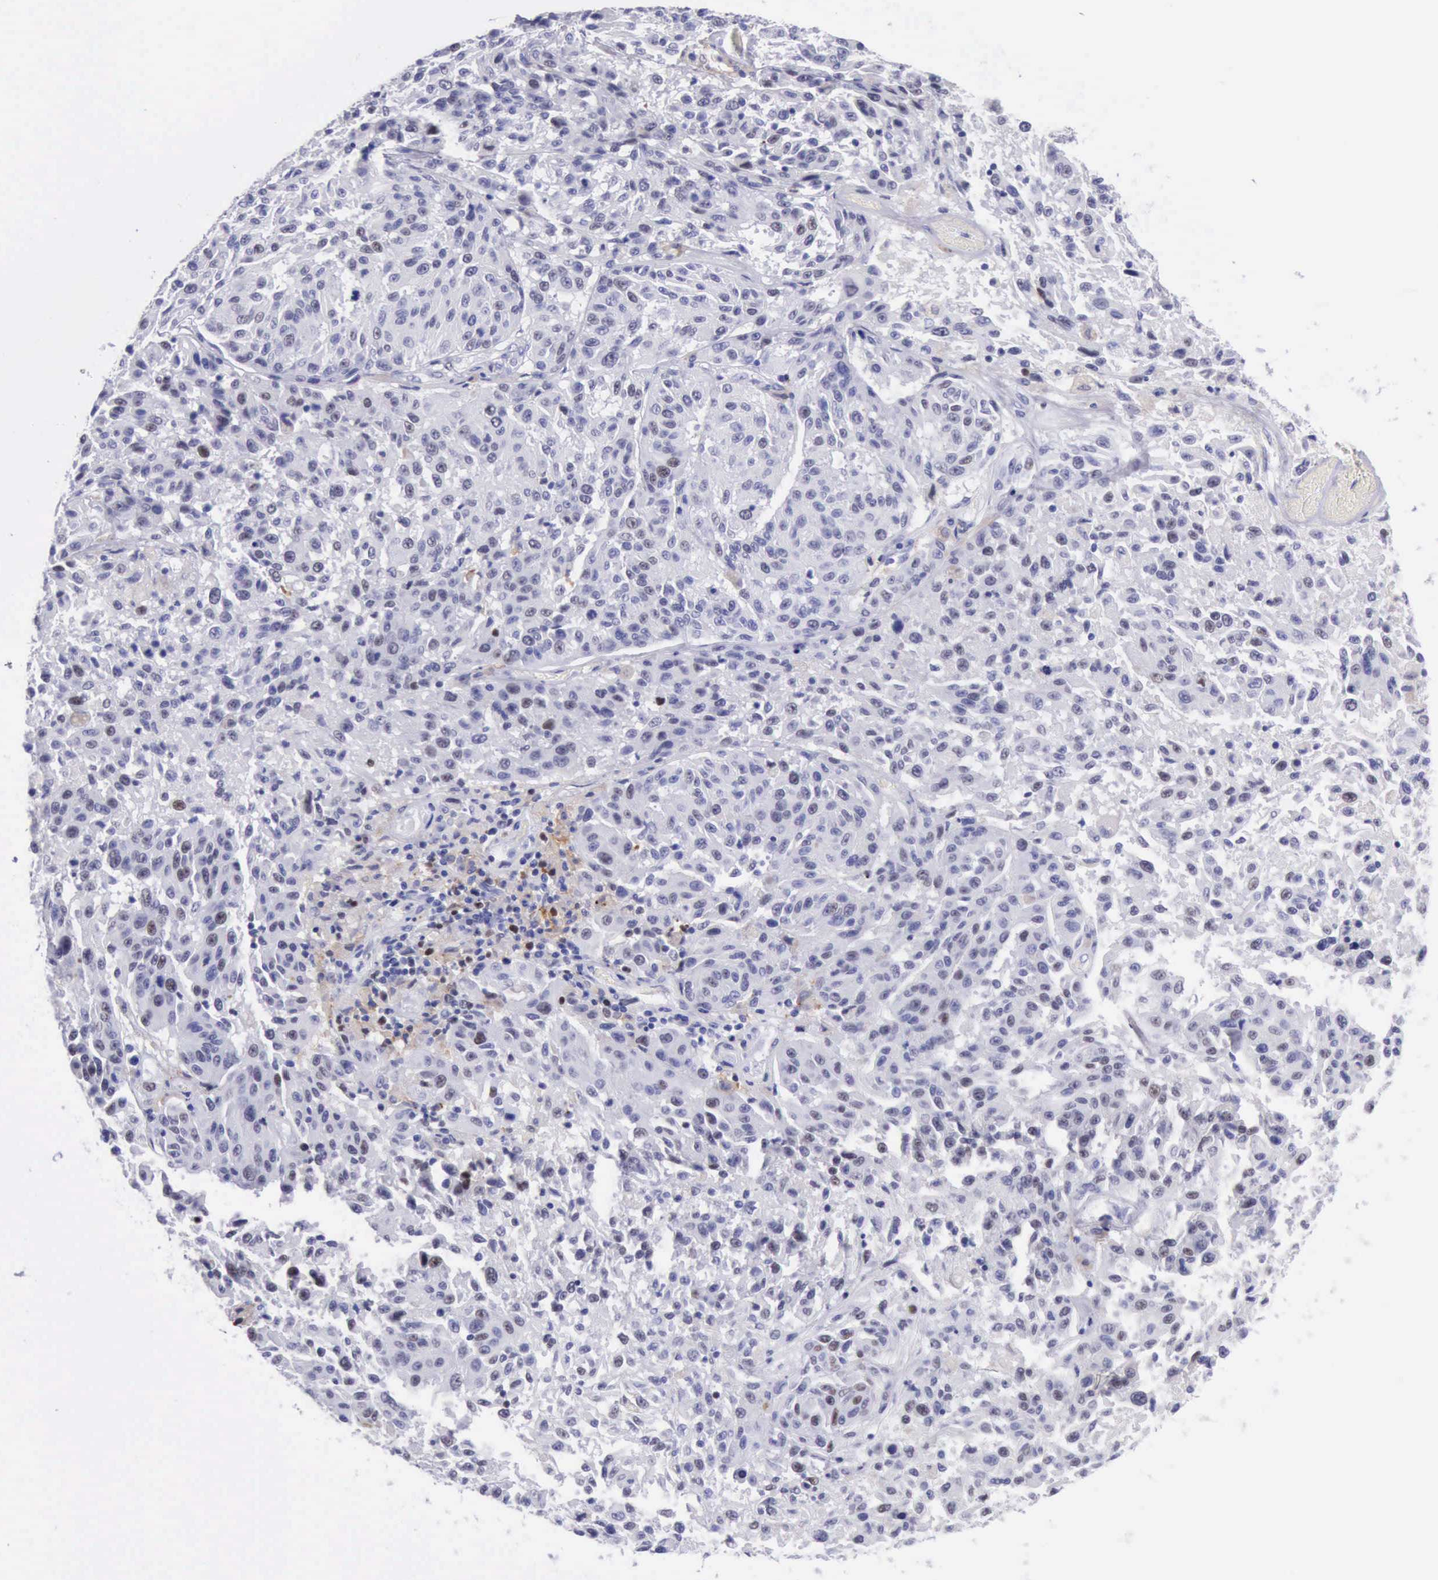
{"staining": {"intensity": "negative", "quantity": "none", "location": "none"}, "tissue": "melanoma", "cell_type": "Tumor cells", "image_type": "cancer", "snomed": [{"axis": "morphology", "description": "Malignant melanoma, NOS"}, {"axis": "topography", "description": "Skin"}], "caption": "This histopathology image is of melanoma stained with IHC to label a protein in brown with the nuclei are counter-stained blue. There is no expression in tumor cells. (Brightfield microscopy of DAB (3,3'-diaminobenzidine) immunohistochemistry (IHC) at high magnification).", "gene": "MCM2", "patient": {"sex": "female", "age": 77}}